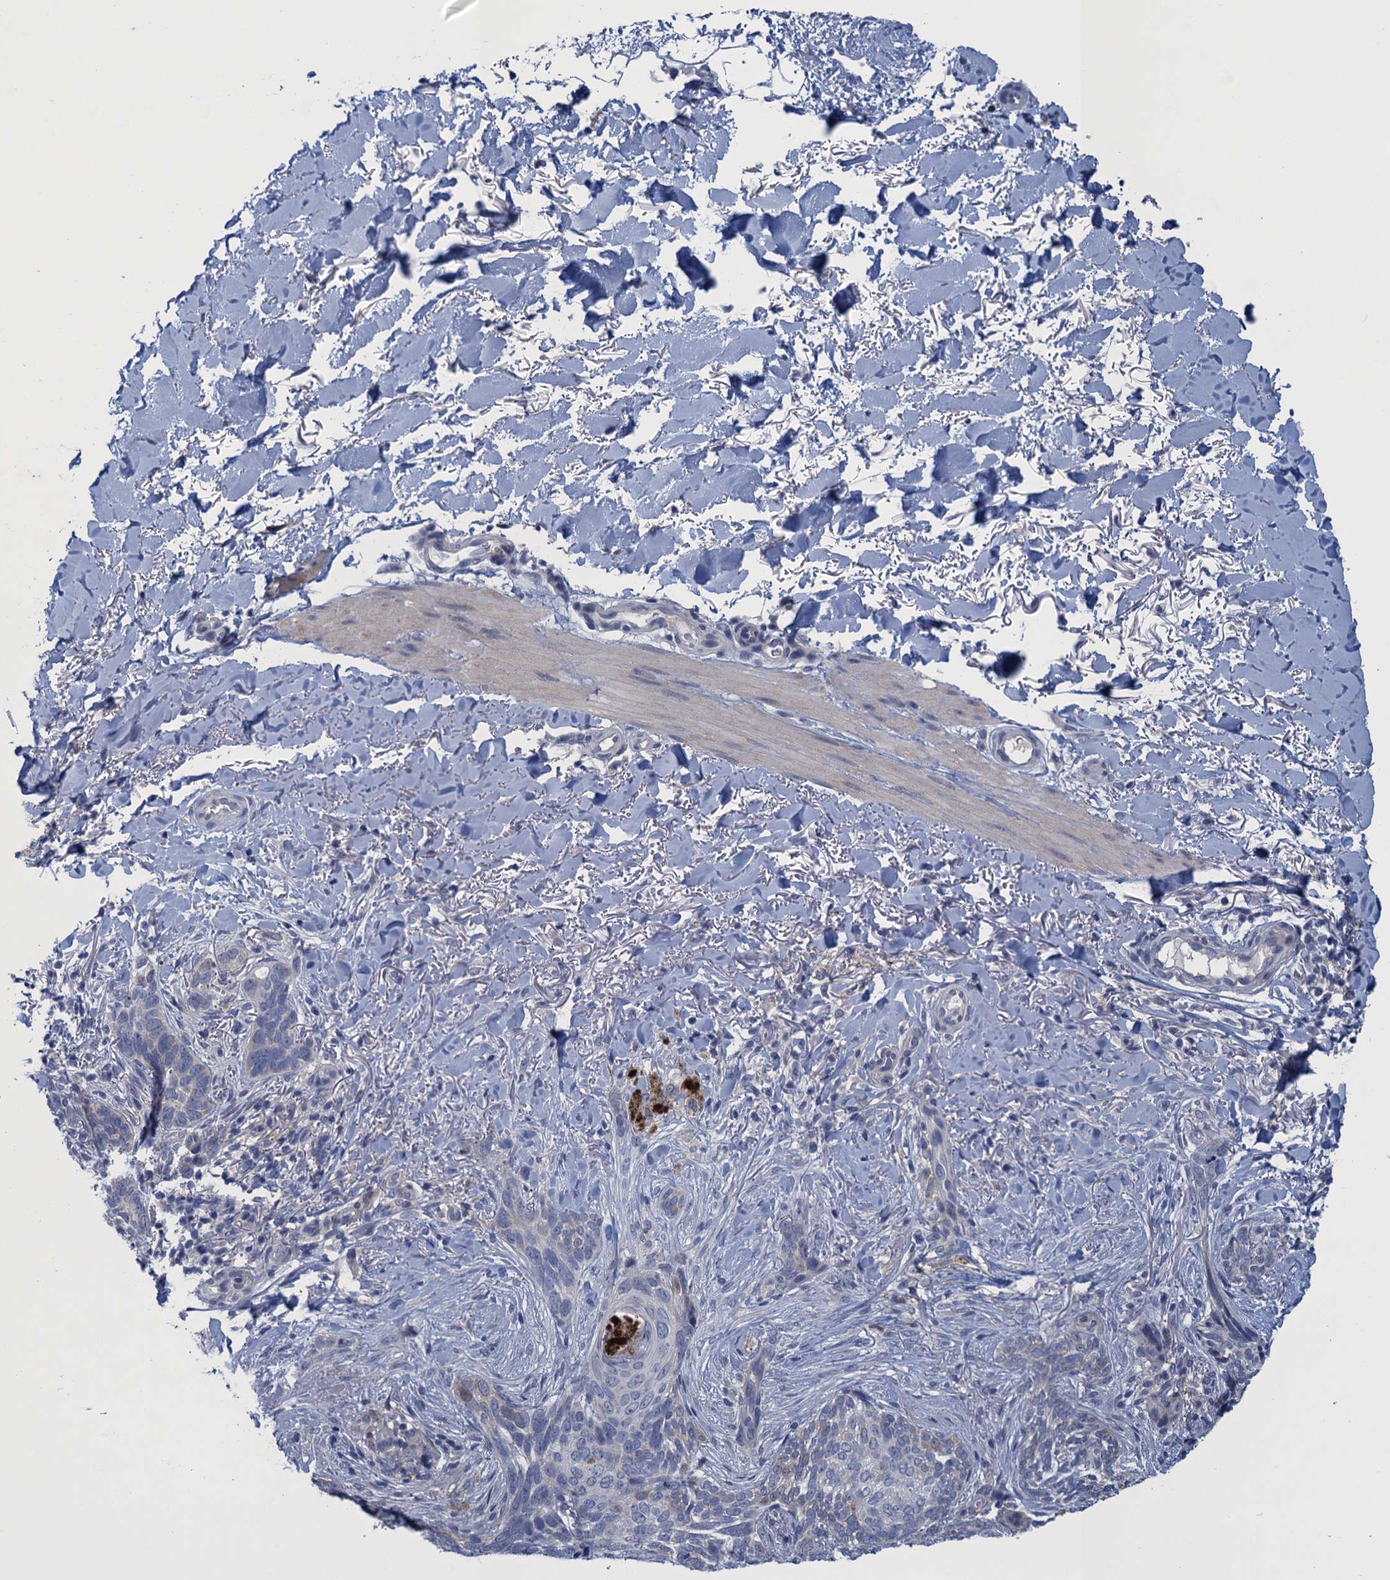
{"staining": {"intensity": "weak", "quantity": "<25%", "location": "cytoplasmic/membranous"}, "tissue": "skin cancer", "cell_type": "Tumor cells", "image_type": "cancer", "snomed": [{"axis": "morphology", "description": "Normal tissue, NOS"}, {"axis": "morphology", "description": "Basal cell carcinoma"}, {"axis": "topography", "description": "Skin"}], "caption": "An image of skin basal cell carcinoma stained for a protein shows no brown staining in tumor cells.", "gene": "SCEL", "patient": {"sex": "female", "age": 67}}